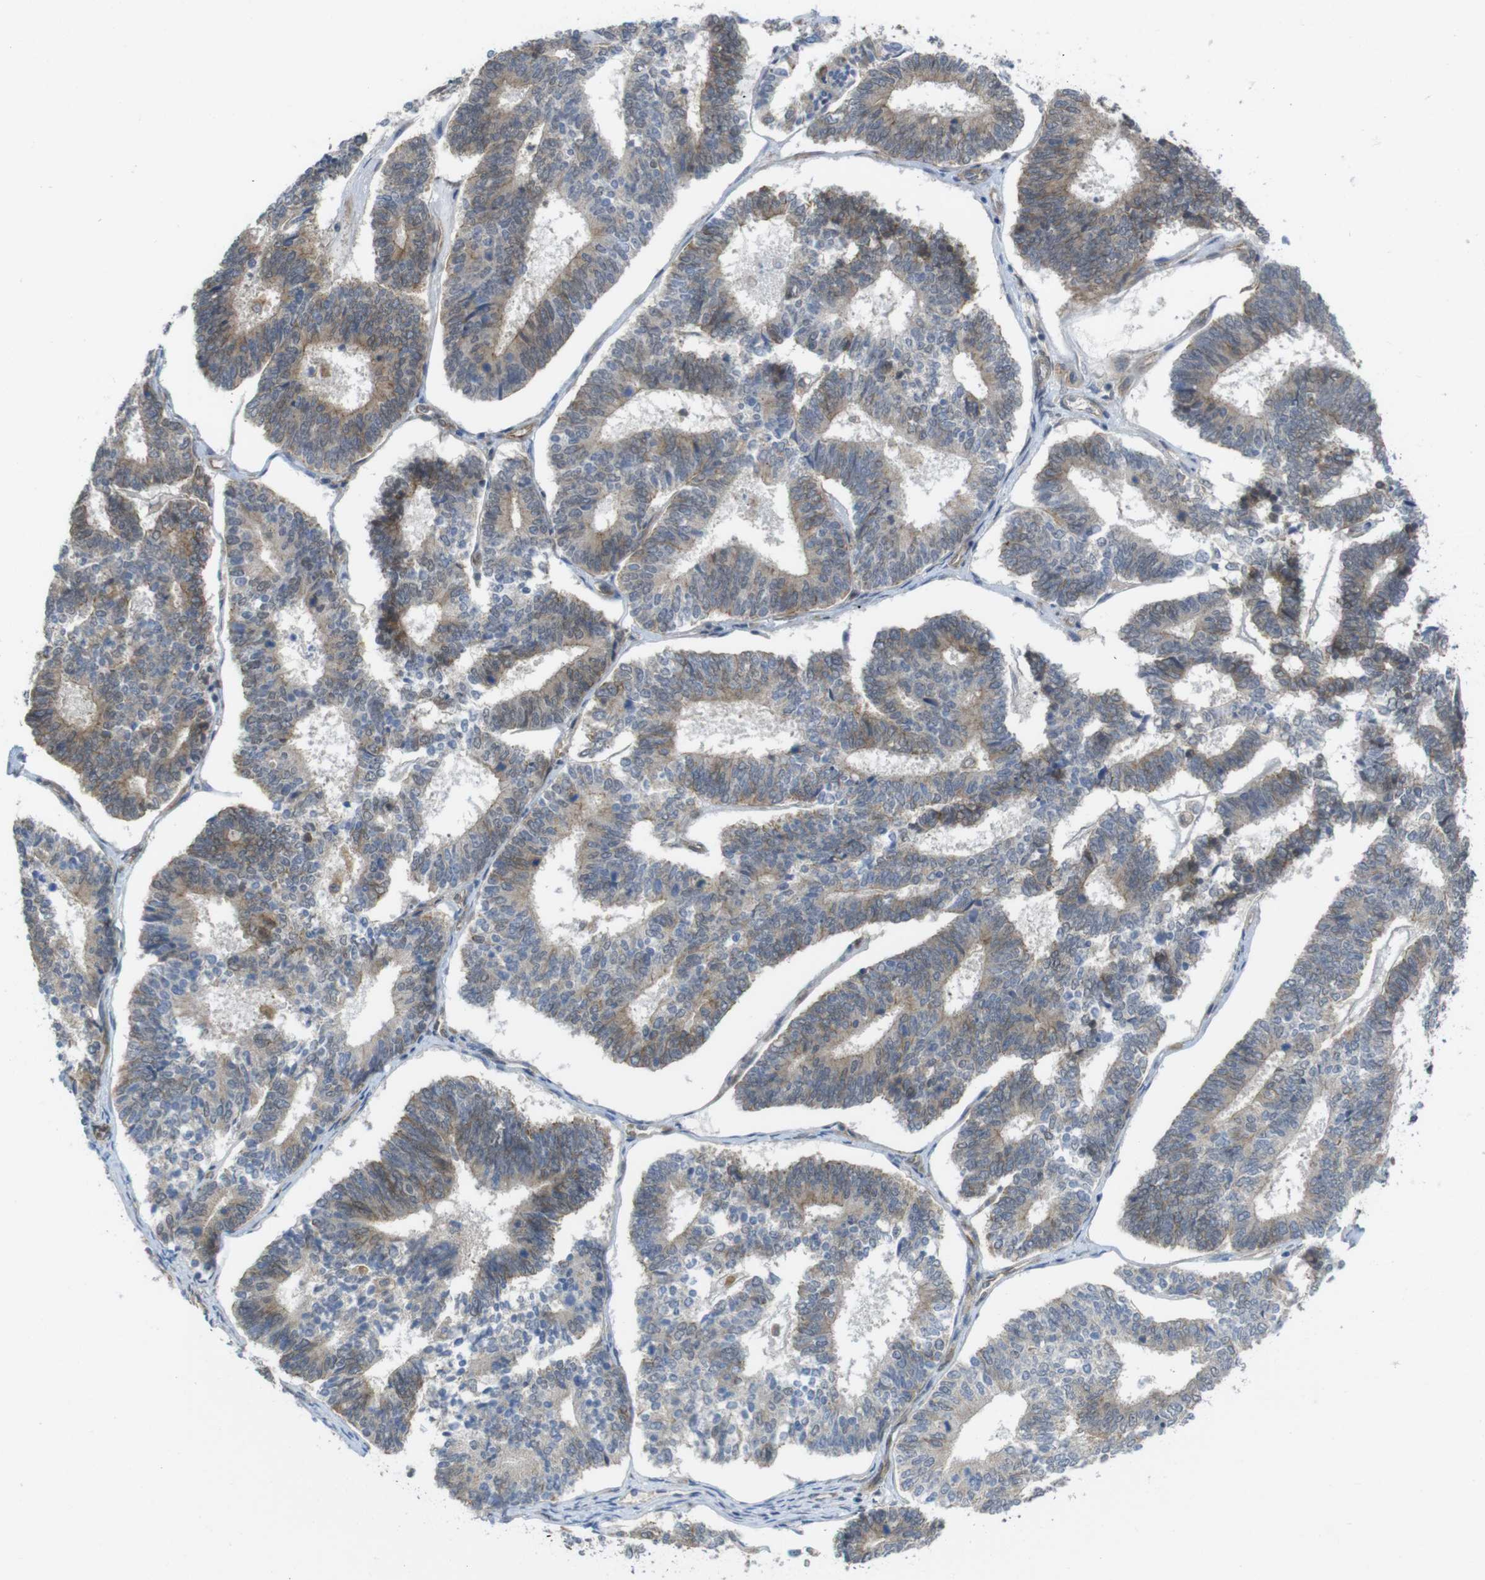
{"staining": {"intensity": "moderate", "quantity": "25%-75%", "location": "cytoplasmic/membranous"}, "tissue": "endometrial cancer", "cell_type": "Tumor cells", "image_type": "cancer", "snomed": [{"axis": "morphology", "description": "Adenocarcinoma, NOS"}, {"axis": "topography", "description": "Endometrium"}], "caption": "DAB immunohistochemical staining of endometrial adenocarcinoma exhibits moderate cytoplasmic/membranous protein expression in approximately 25%-75% of tumor cells. (DAB = brown stain, brightfield microscopy at high magnification).", "gene": "ZDHHC5", "patient": {"sex": "female", "age": 70}}